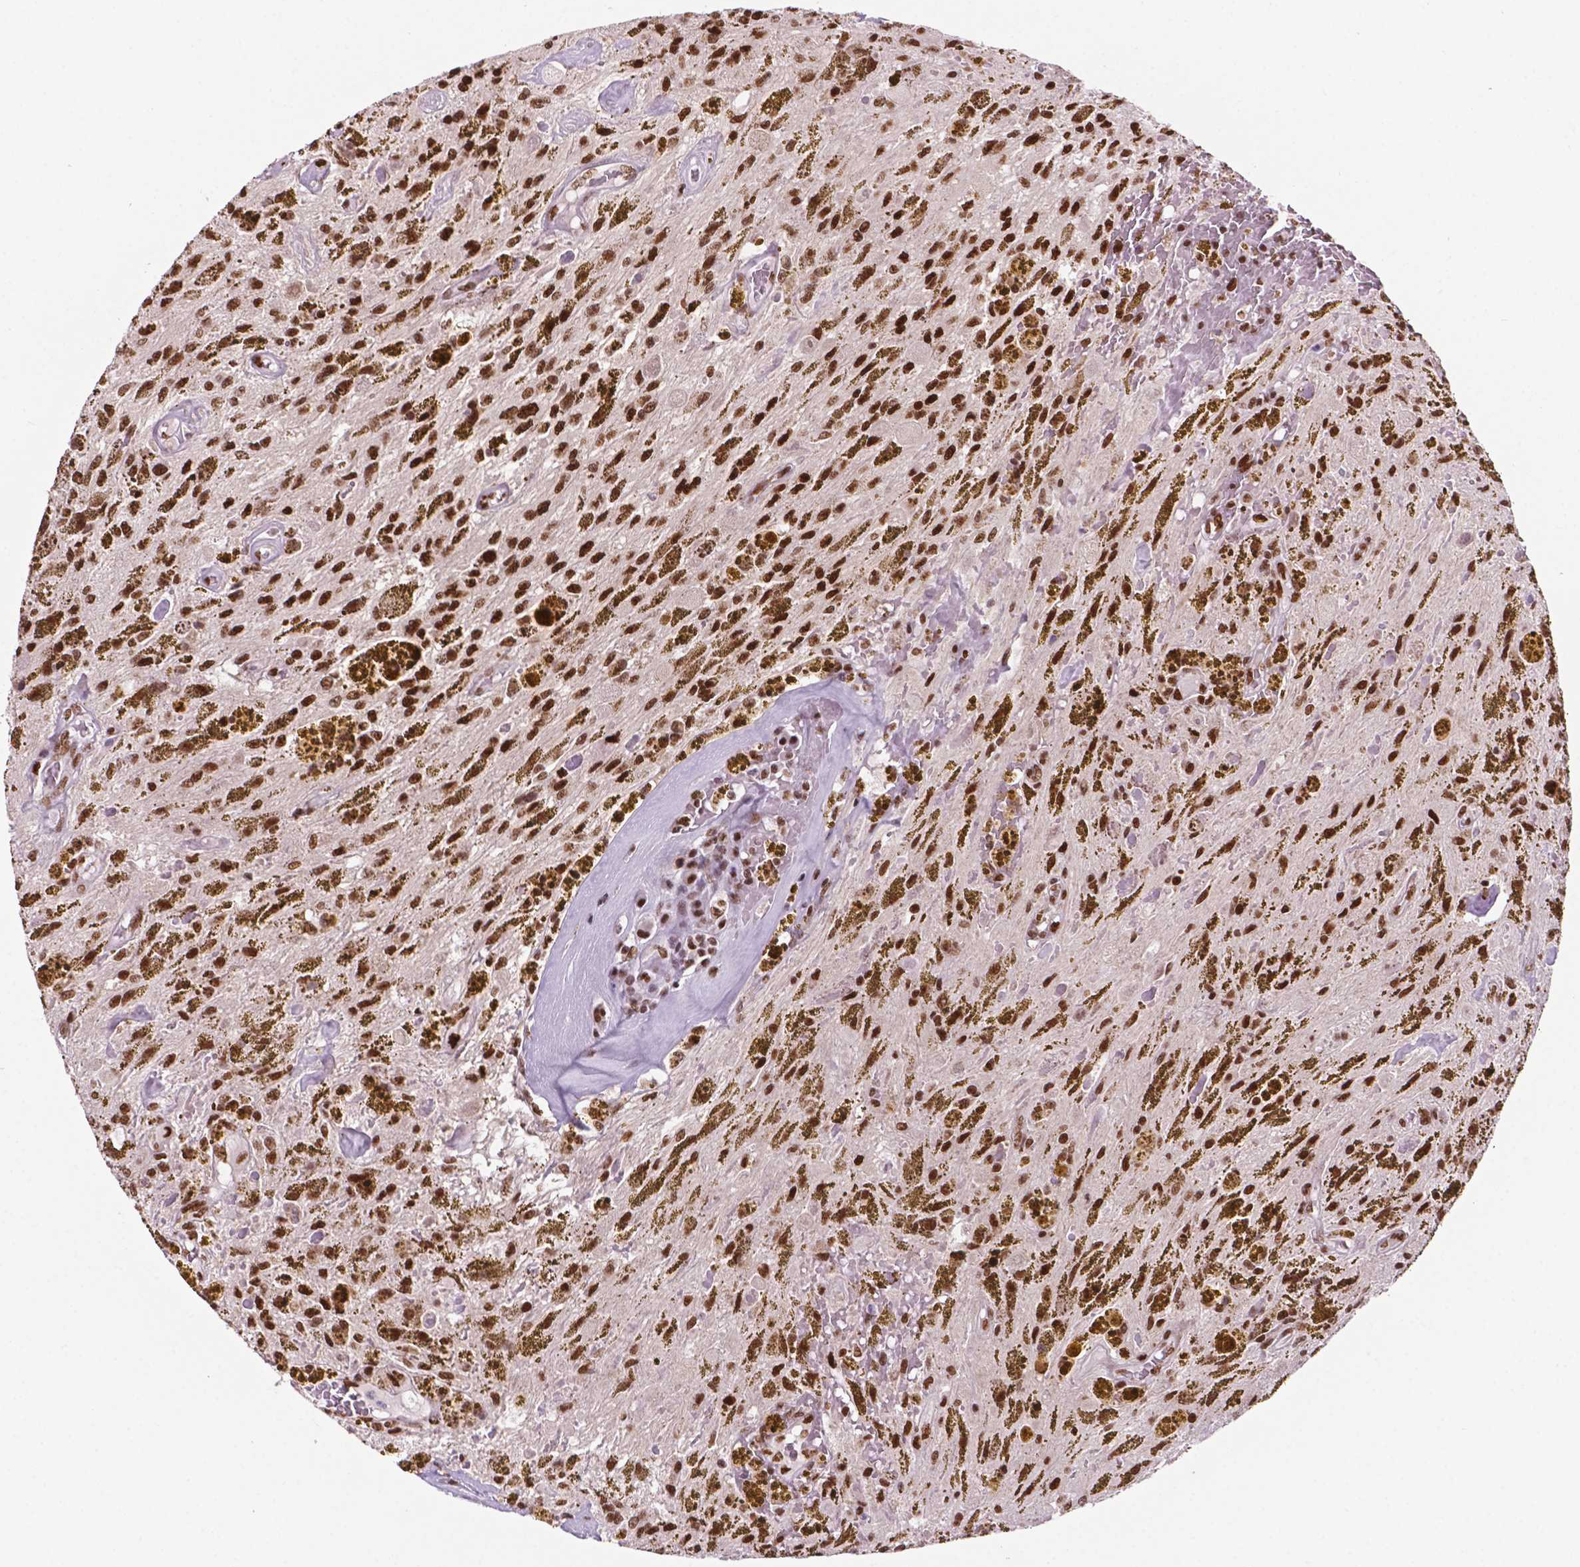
{"staining": {"intensity": "moderate", "quantity": ">75%", "location": "nuclear"}, "tissue": "glioma", "cell_type": "Tumor cells", "image_type": "cancer", "snomed": [{"axis": "morphology", "description": "Glioma, malignant, Low grade"}, {"axis": "topography", "description": "Cerebellum"}], "caption": "A brown stain highlights moderate nuclear staining of a protein in malignant glioma (low-grade) tumor cells.", "gene": "MLH1", "patient": {"sex": "female", "age": 14}}